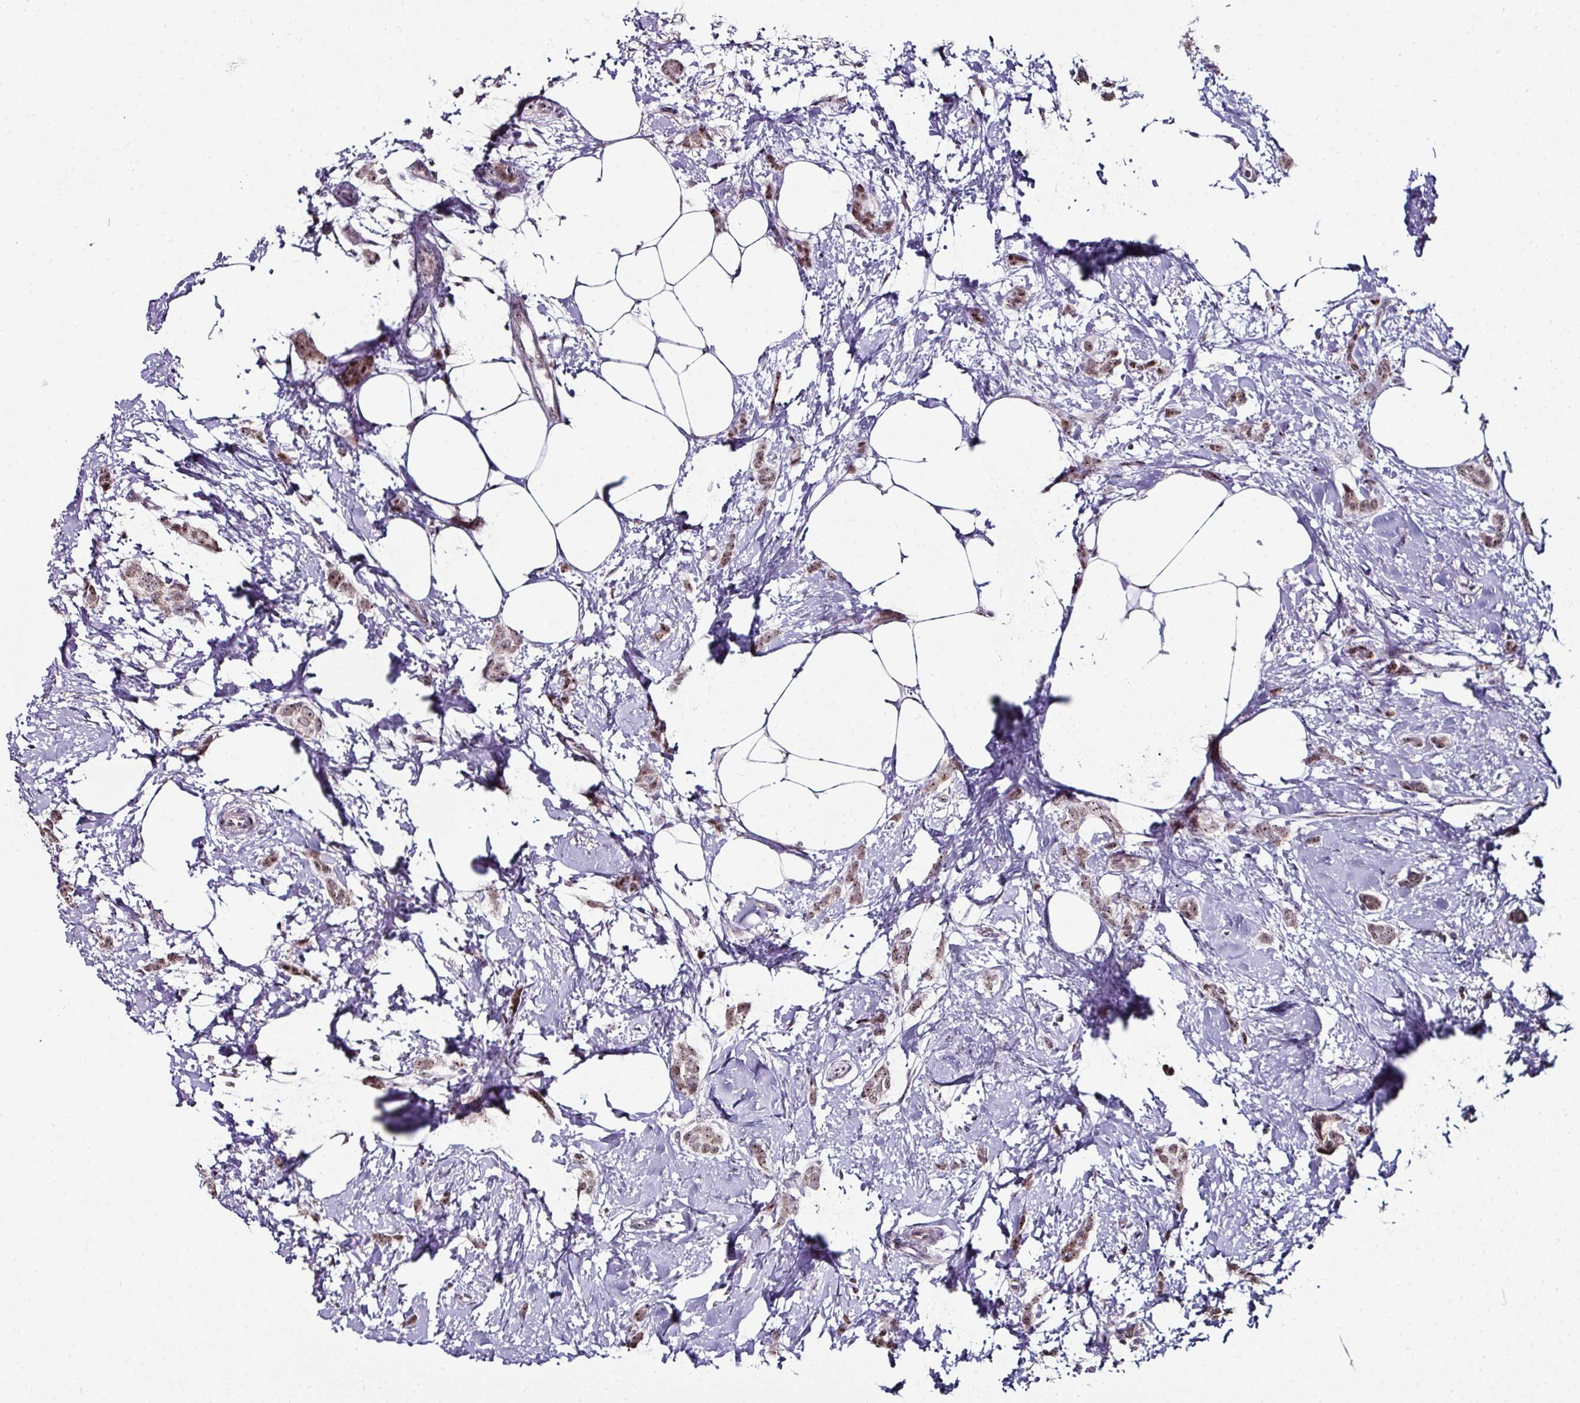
{"staining": {"intensity": "weak", "quantity": ">75%", "location": "nuclear"}, "tissue": "breast cancer", "cell_type": "Tumor cells", "image_type": "cancer", "snomed": [{"axis": "morphology", "description": "Duct carcinoma"}, {"axis": "topography", "description": "Breast"}], "caption": "Tumor cells reveal low levels of weak nuclear staining in about >75% of cells in breast cancer (intraductal carcinoma).", "gene": "NACC2", "patient": {"sex": "female", "age": 72}}